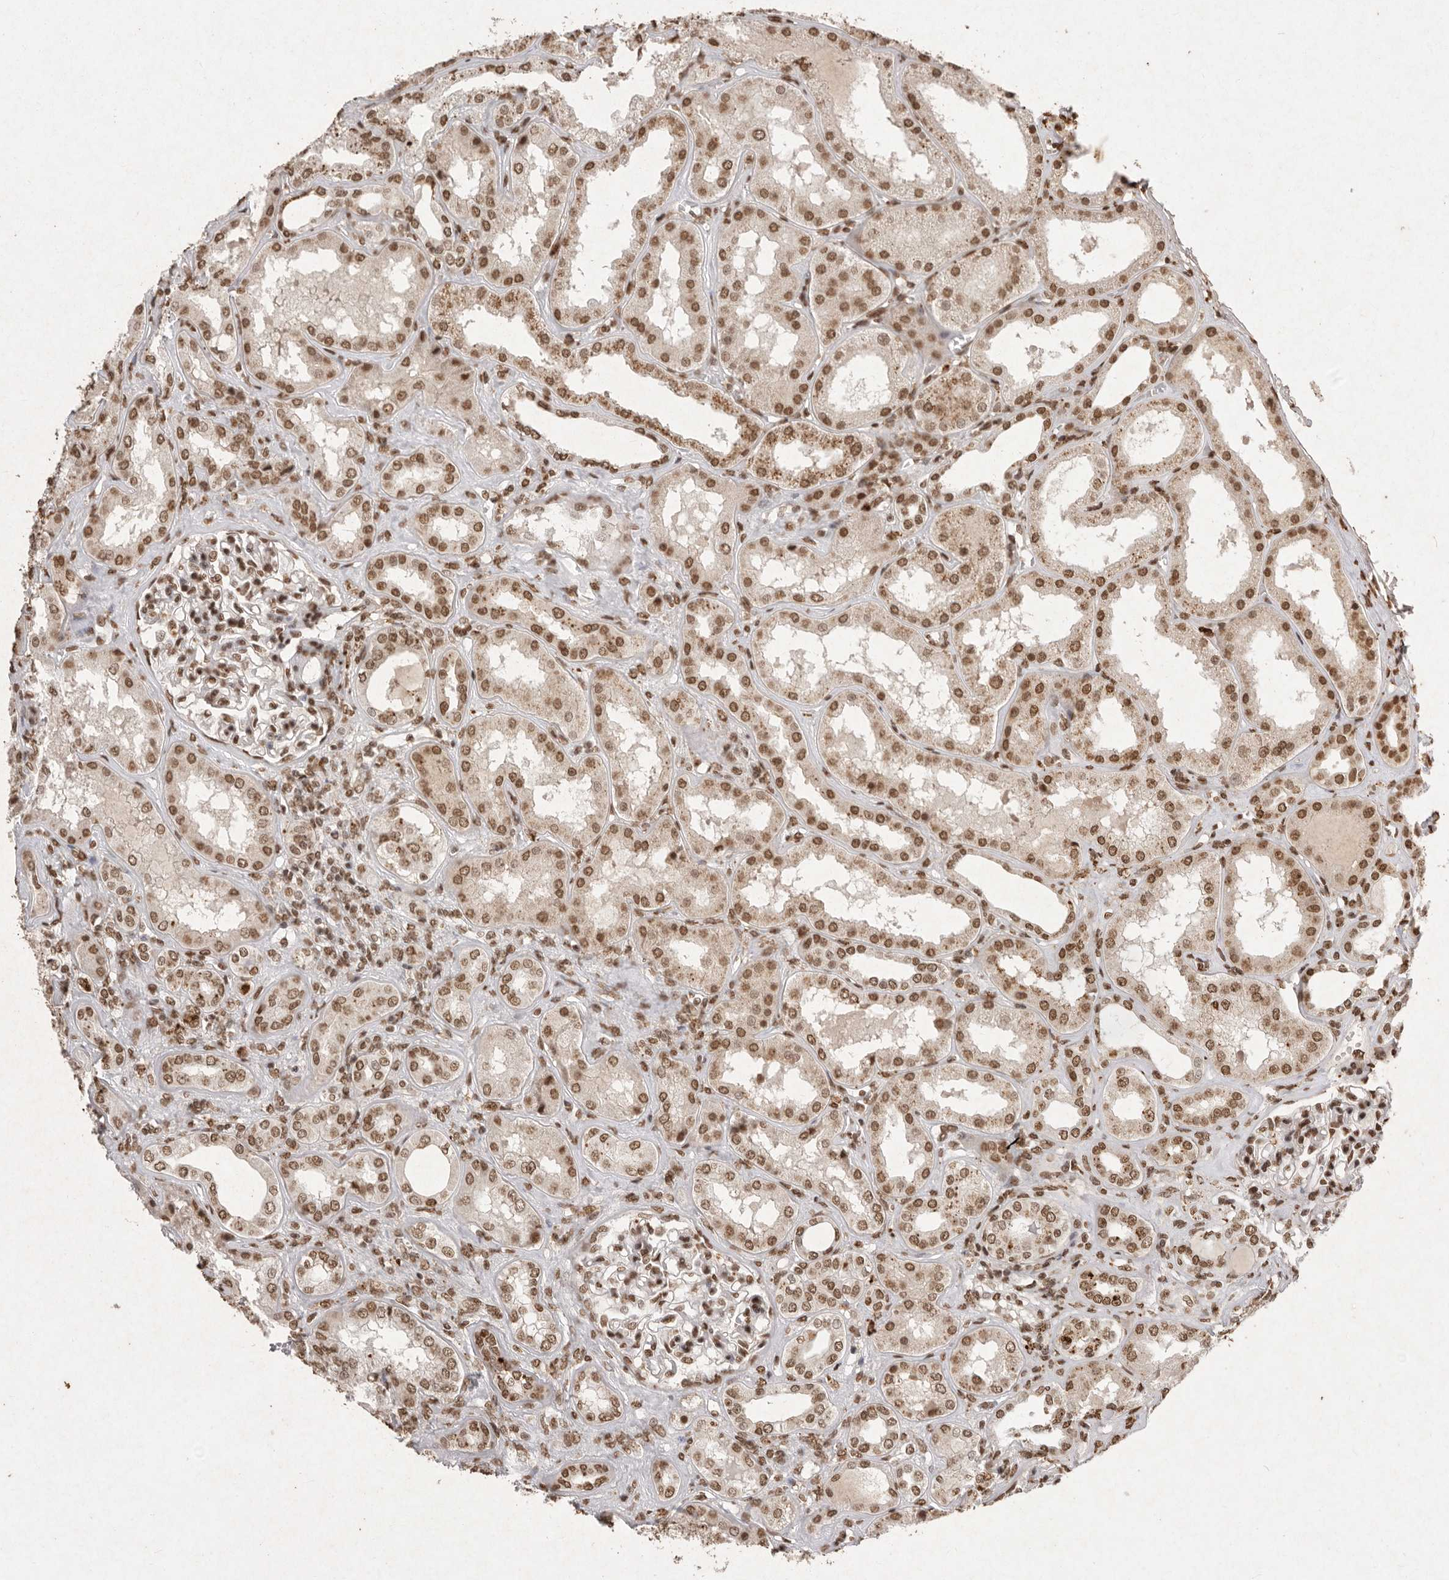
{"staining": {"intensity": "moderate", "quantity": ">75%", "location": "nuclear"}, "tissue": "kidney", "cell_type": "Cells in glomeruli", "image_type": "normal", "snomed": [{"axis": "morphology", "description": "Normal tissue, NOS"}, {"axis": "topography", "description": "Kidney"}], "caption": "About >75% of cells in glomeruli in normal human kidney exhibit moderate nuclear protein expression as visualized by brown immunohistochemical staining.", "gene": "NKX3", "patient": {"sex": "female", "age": 56}}